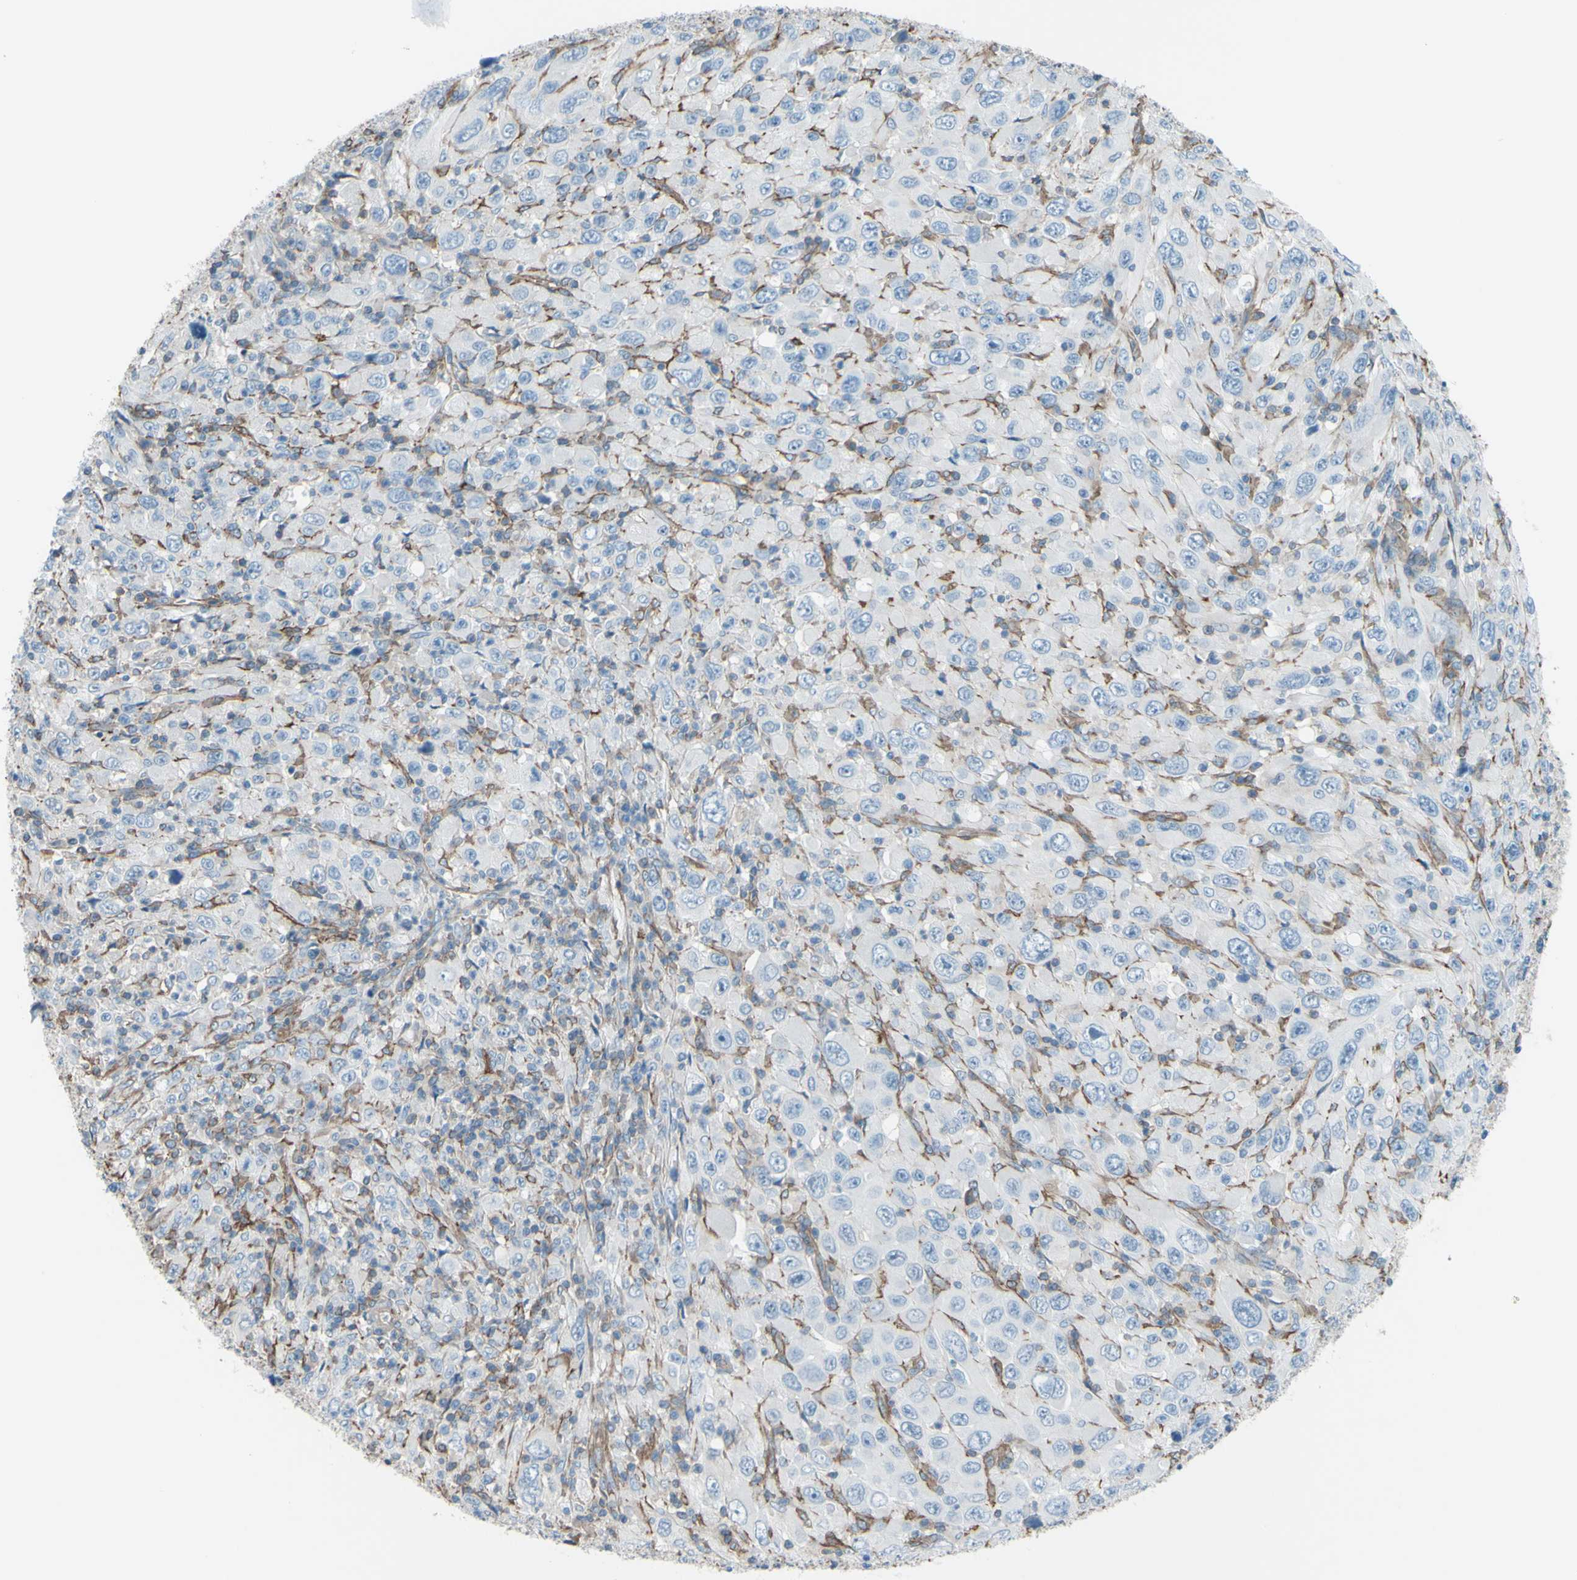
{"staining": {"intensity": "negative", "quantity": "none", "location": "none"}, "tissue": "melanoma", "cell_type": "Tumor cells", "image_type": "cancer", "snomed": [{"axis": "morphology", "description": "Malignant melanoma, Metastatic site"}, {"axis": "topography", "description": "Skin"}], "caption": "Malignant melanoma (metastatic site) stained for a protein using immunohistochemistry (IHC) demonstrates no expression tumor cells.", "gene": "ADD1", "patient": {"sex": "female", "age": 56}}